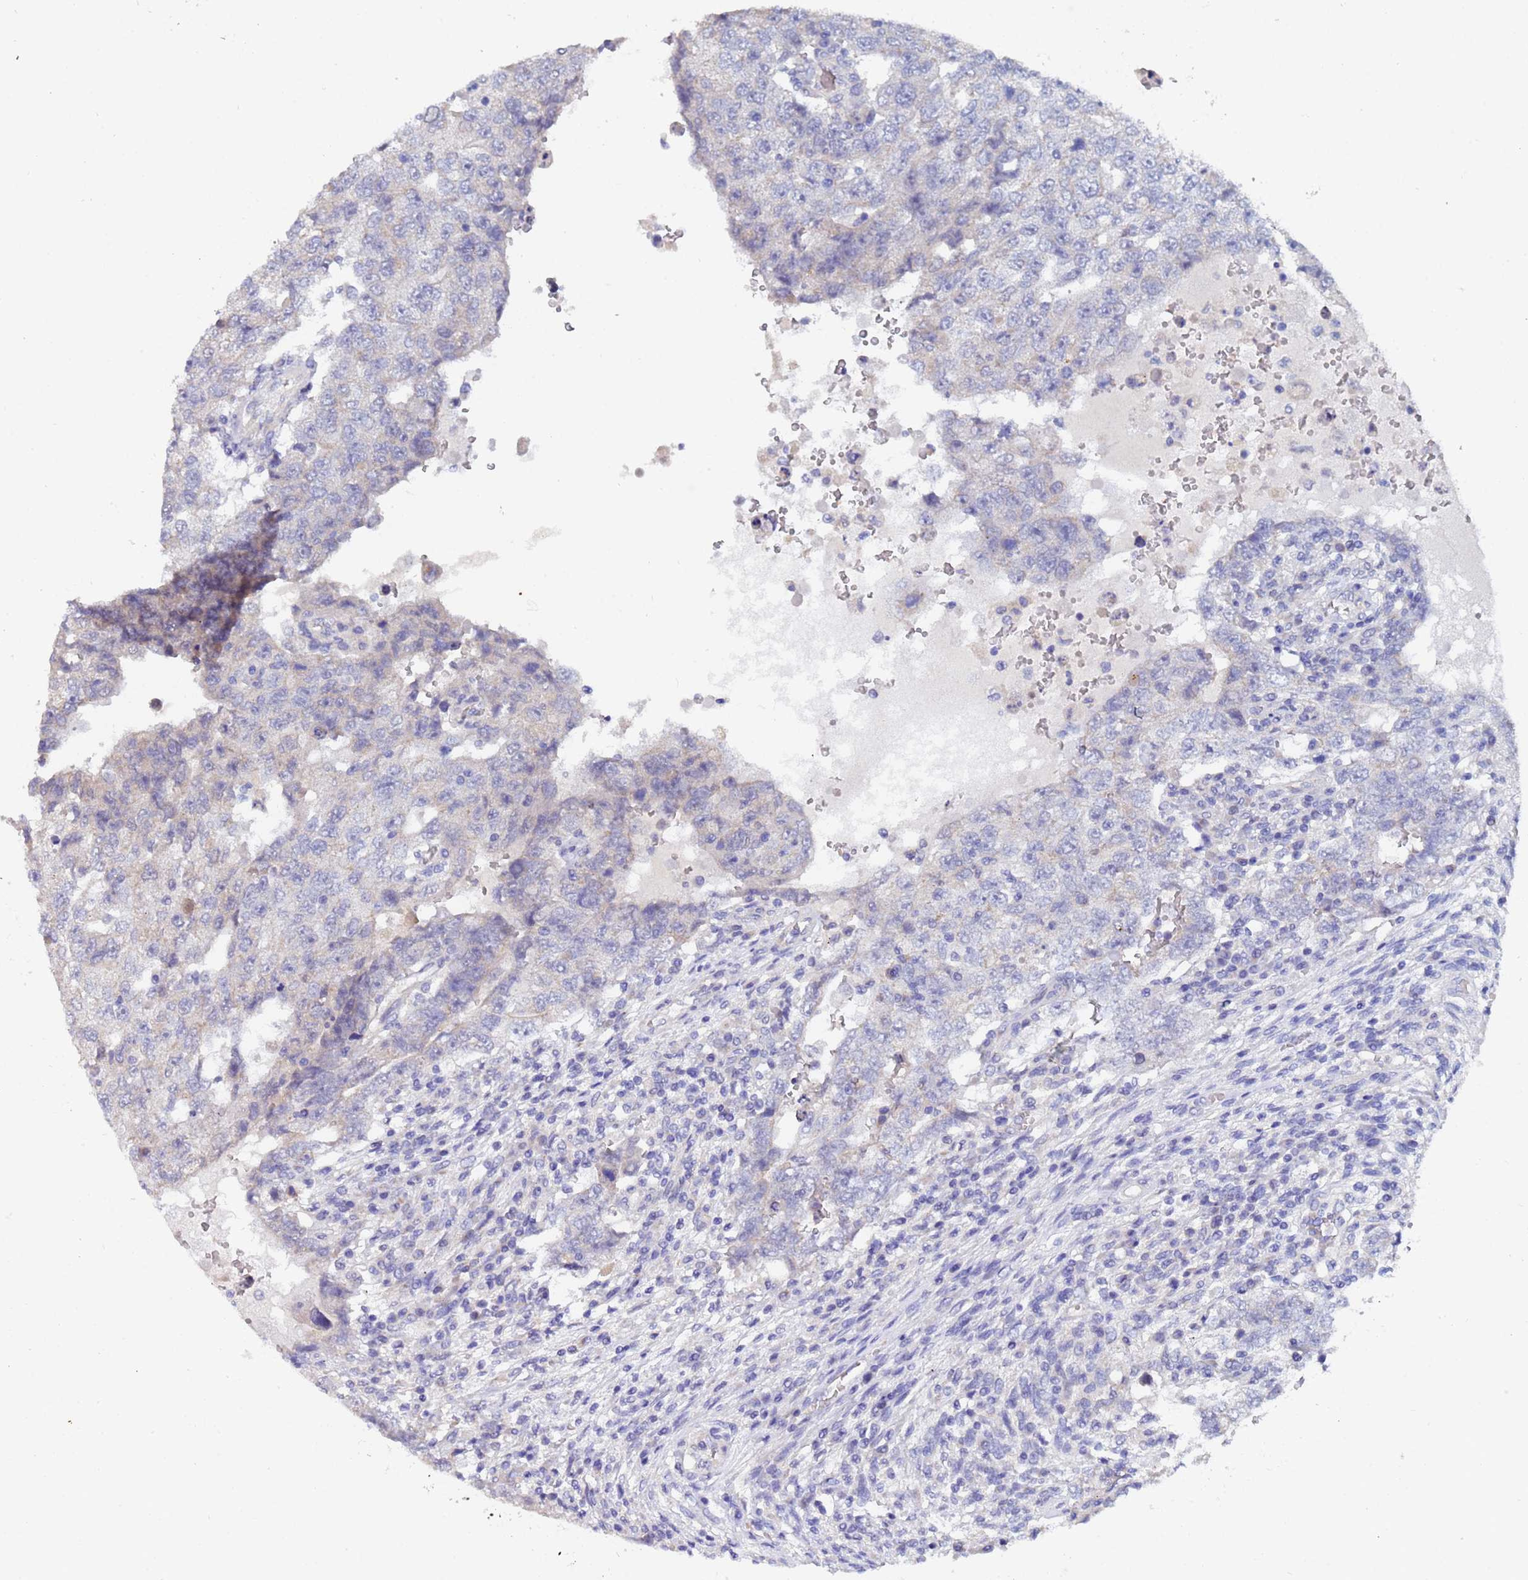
{"staining": {"intensity": "weak", "quantity": "<25%", "location": "cytoplasmic/membranous"}, "tissue": "testis cancer", "cell_type": "Tumor cells", "image_type": "cancer", "snomed": [{"axis": "morphology", "description": "Carcinoma, Embryonal, NOS"}, {"axis": "topography", "description": "Testis"}], "caption": "Testis cancer was stained to show a protein in brown. There is no significant staining in tumor cells.", "gene": "IHO1", "patient": {"sex": "male", "age": 26}}